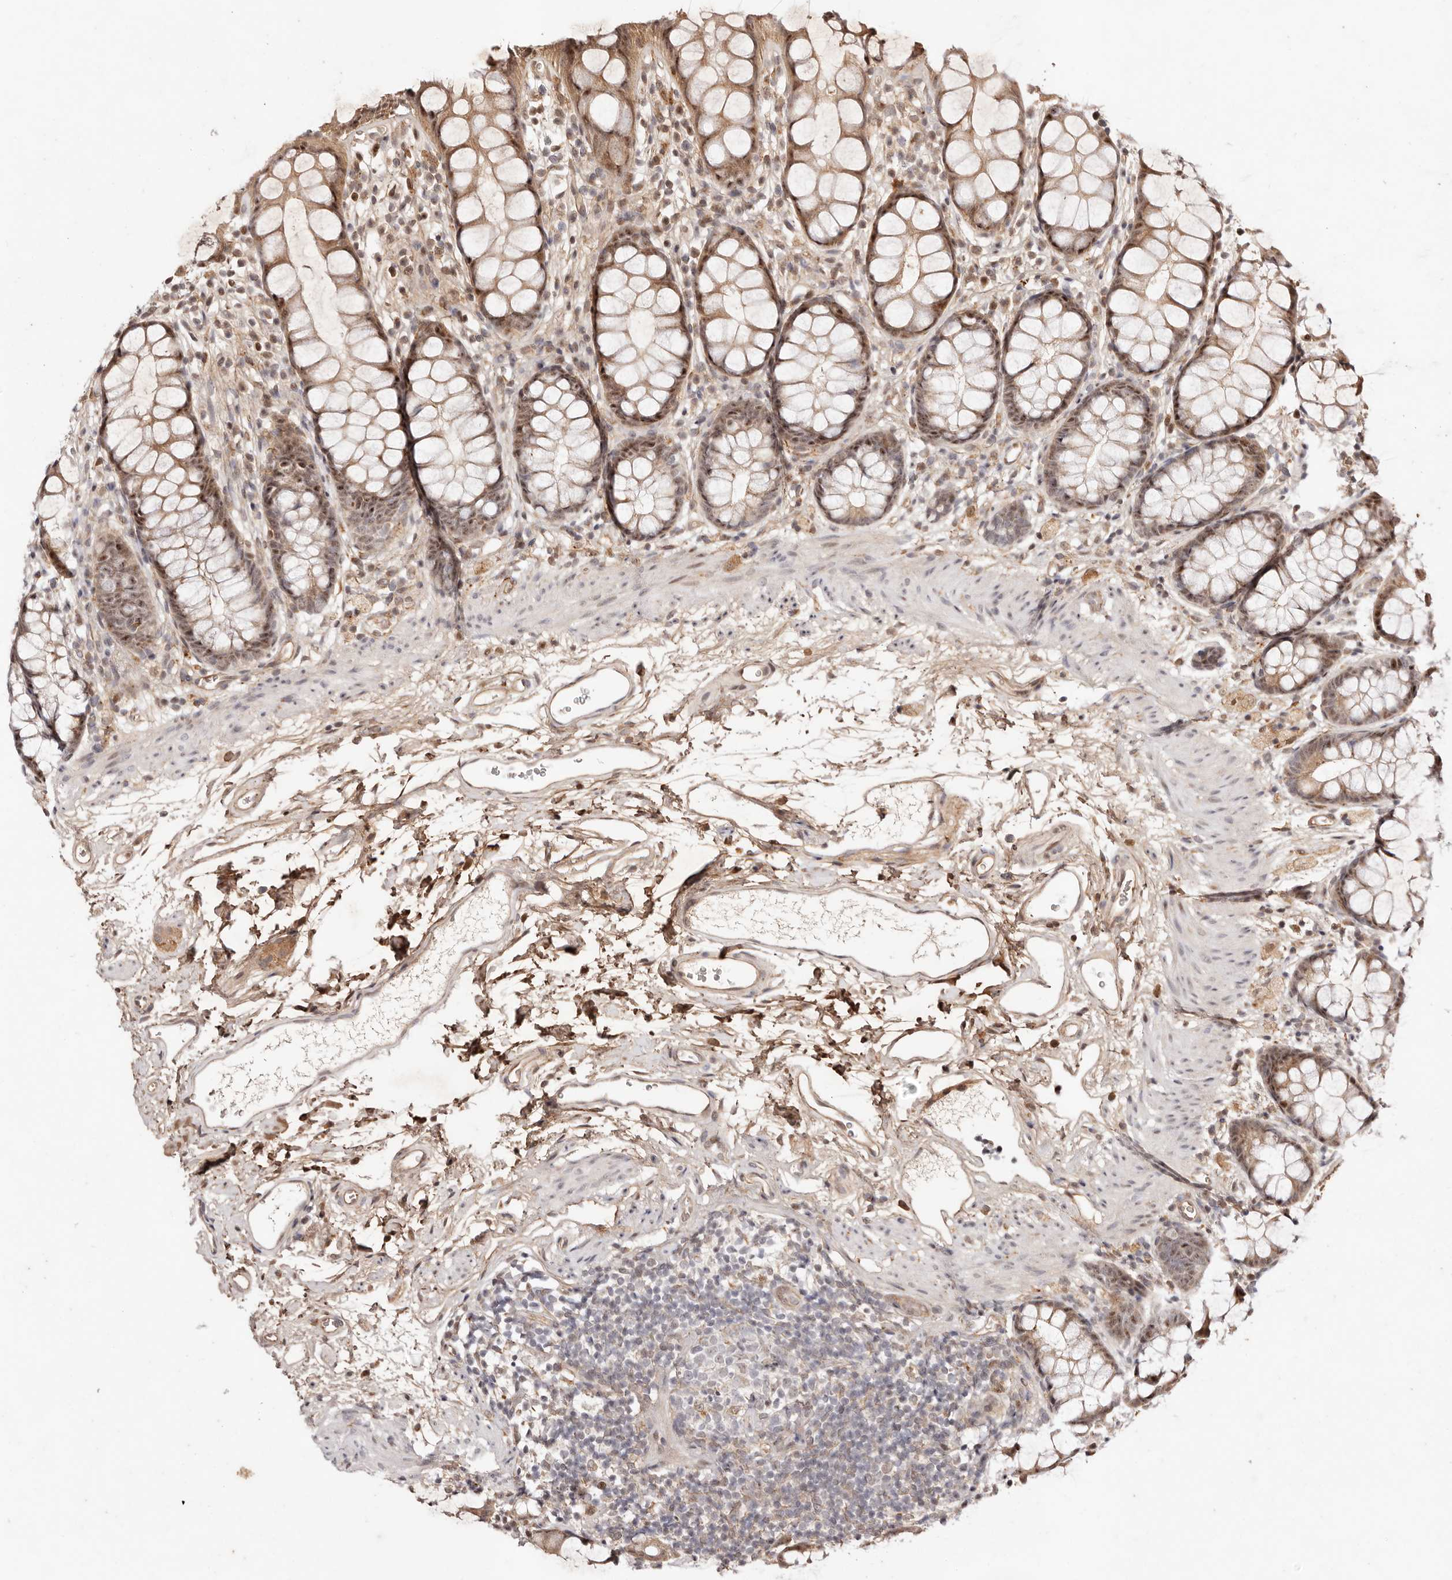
{"staining": {"intensity": "moderate", "quantity": ">75%", "location": "cytoplasmic/membranous,nuclear"}, "tissue": "rectum", "cell_type": "Glandular cells", "image_type": "normal", "snomed": [{"axis": "morphology", "description": "Normal tissue, NOS"}, {"axis": "topography", "description": "Rectum"}], "caption": "IHC of benign human rectum reveals medium levels of moderate cytoplasmic/membranous,nuclear expression in about >75% of glandular cells.", "gene": "WRN", "patient": {"sex": "female", "age": 65}}